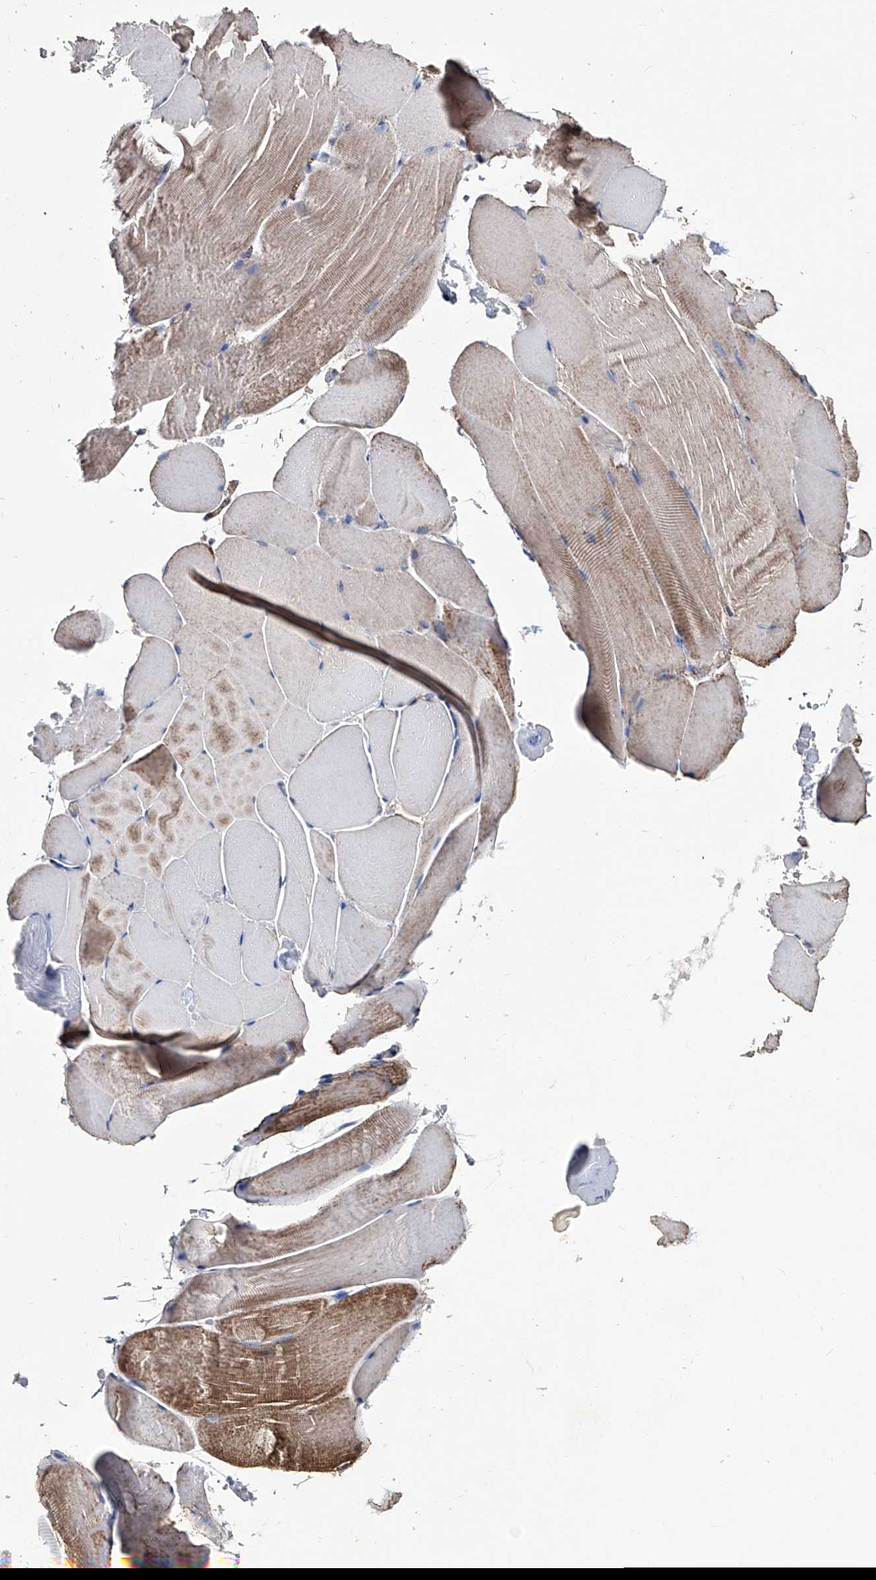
{"staining": {"intensity": "moderate", "quantity": "<25%", "location": "cytoplasmic/membranous"}, "tissue": "skeletal muscle", "cell_type": "Myocytes", "image_type": "normal", "snomed": [{"axis": "morphology", "description": "Normal tissue, NOS"}, {"axis": "topography", "description": "Skeletal muscle"}, {"axis": "topography", "description": "Parathyroid gland"}], "caption": "Immunohistochemical staining of benign human skeletal muscle displays moderate cytoplasmic/membranous protein expression in about <25% of myocytes. (DAB IHC with brightfield microscopy, high magnification).", "gene": "NHS", "patient": {"sex": "female", "age": 37}}